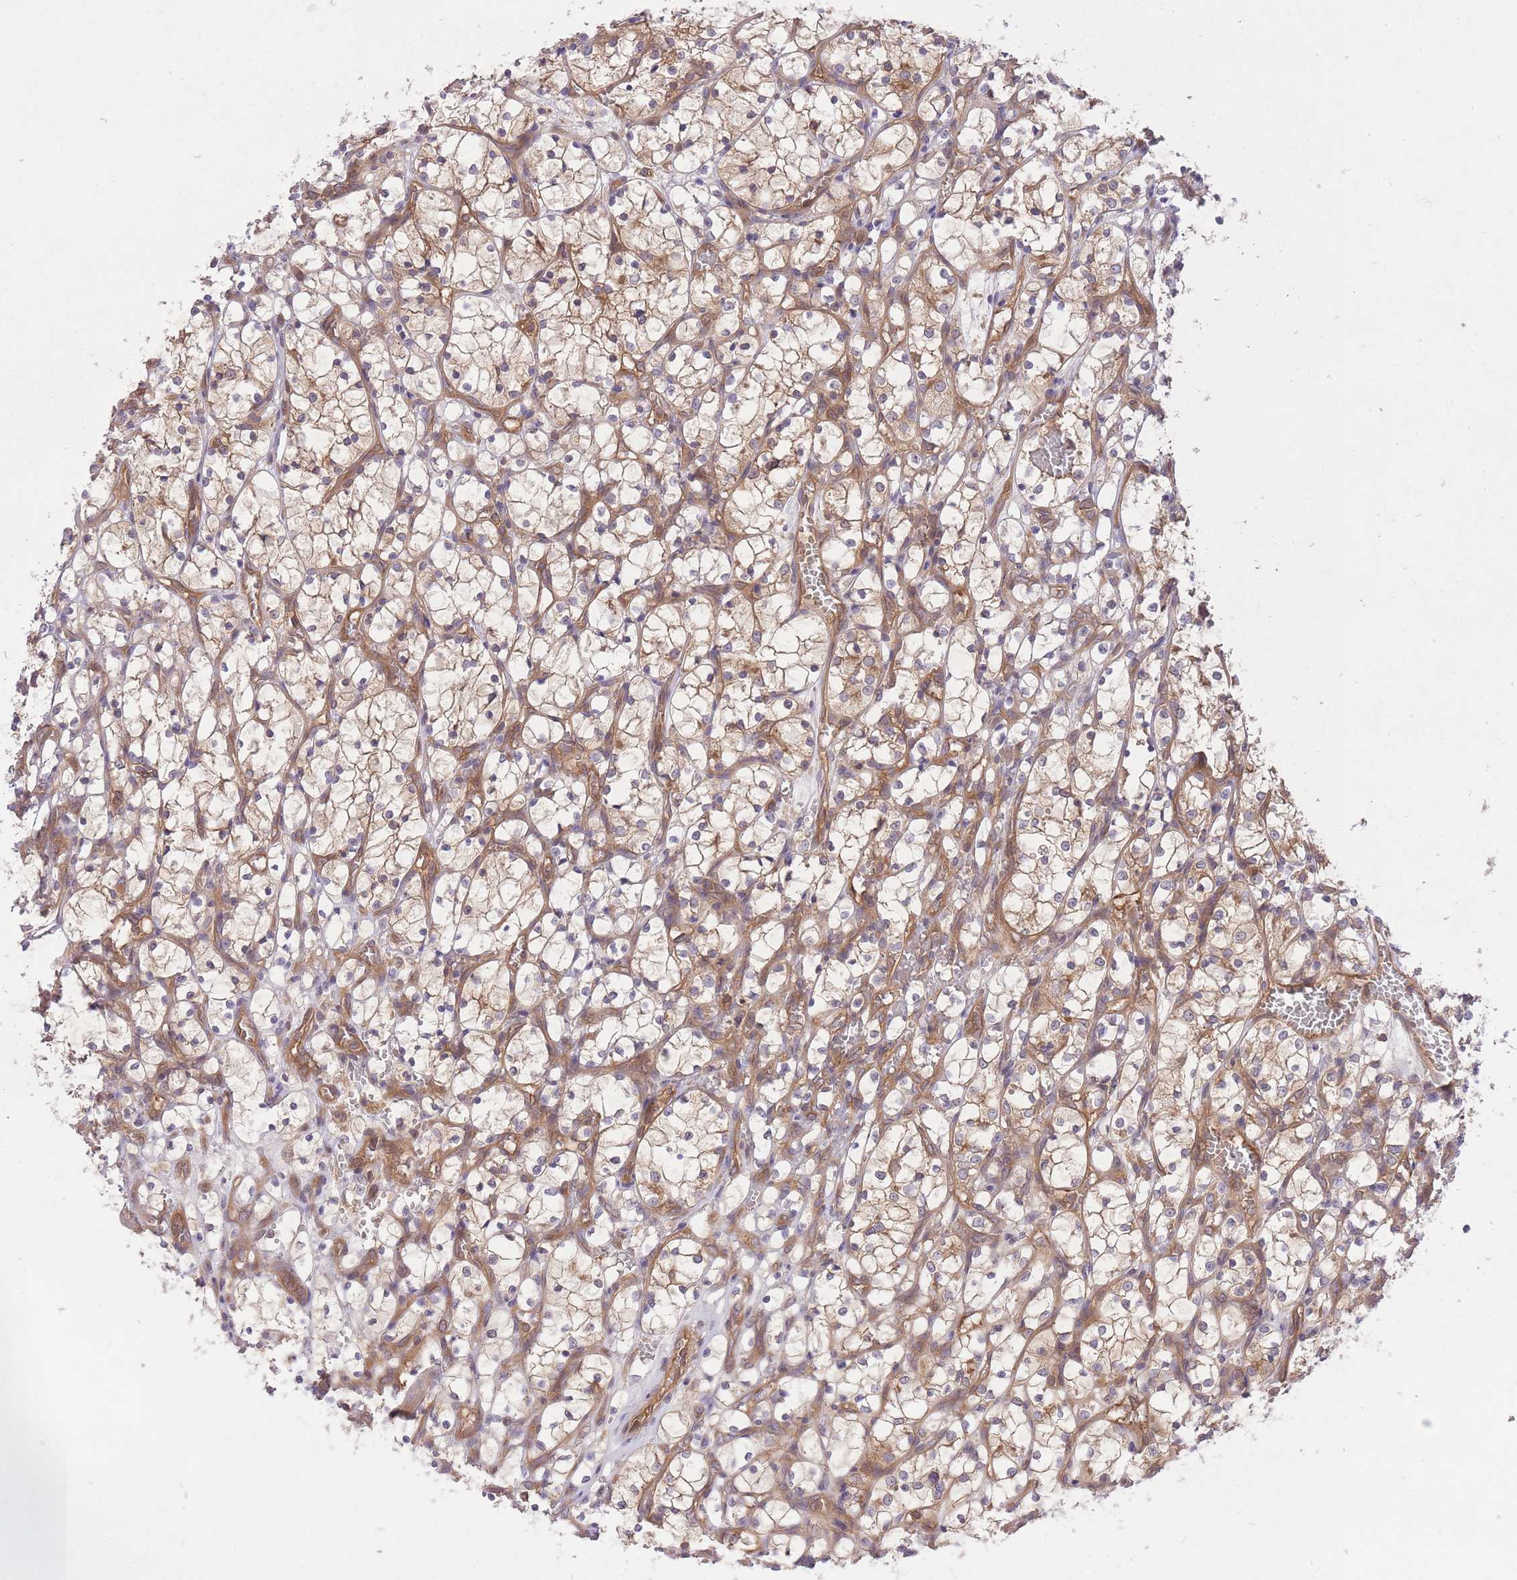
{"staining": {"intensity": "negative", "quantity": "none", "location": "none"}, "tissue": "renal cancer", "cell_type": "Tumor cells", "image_type": "cancer", "snomed": [{"axis": "morphology", "description": "Adenocarcinoma, NOS"}, {"axis": "topography", "description": "Kidney"}], "caption": "The immunohistochemistry histopathology image has no significant positivity in tumor cells of renal cancer tissue.", "gene": "PREP", "patient": {"sex": "female", "age": 69}}